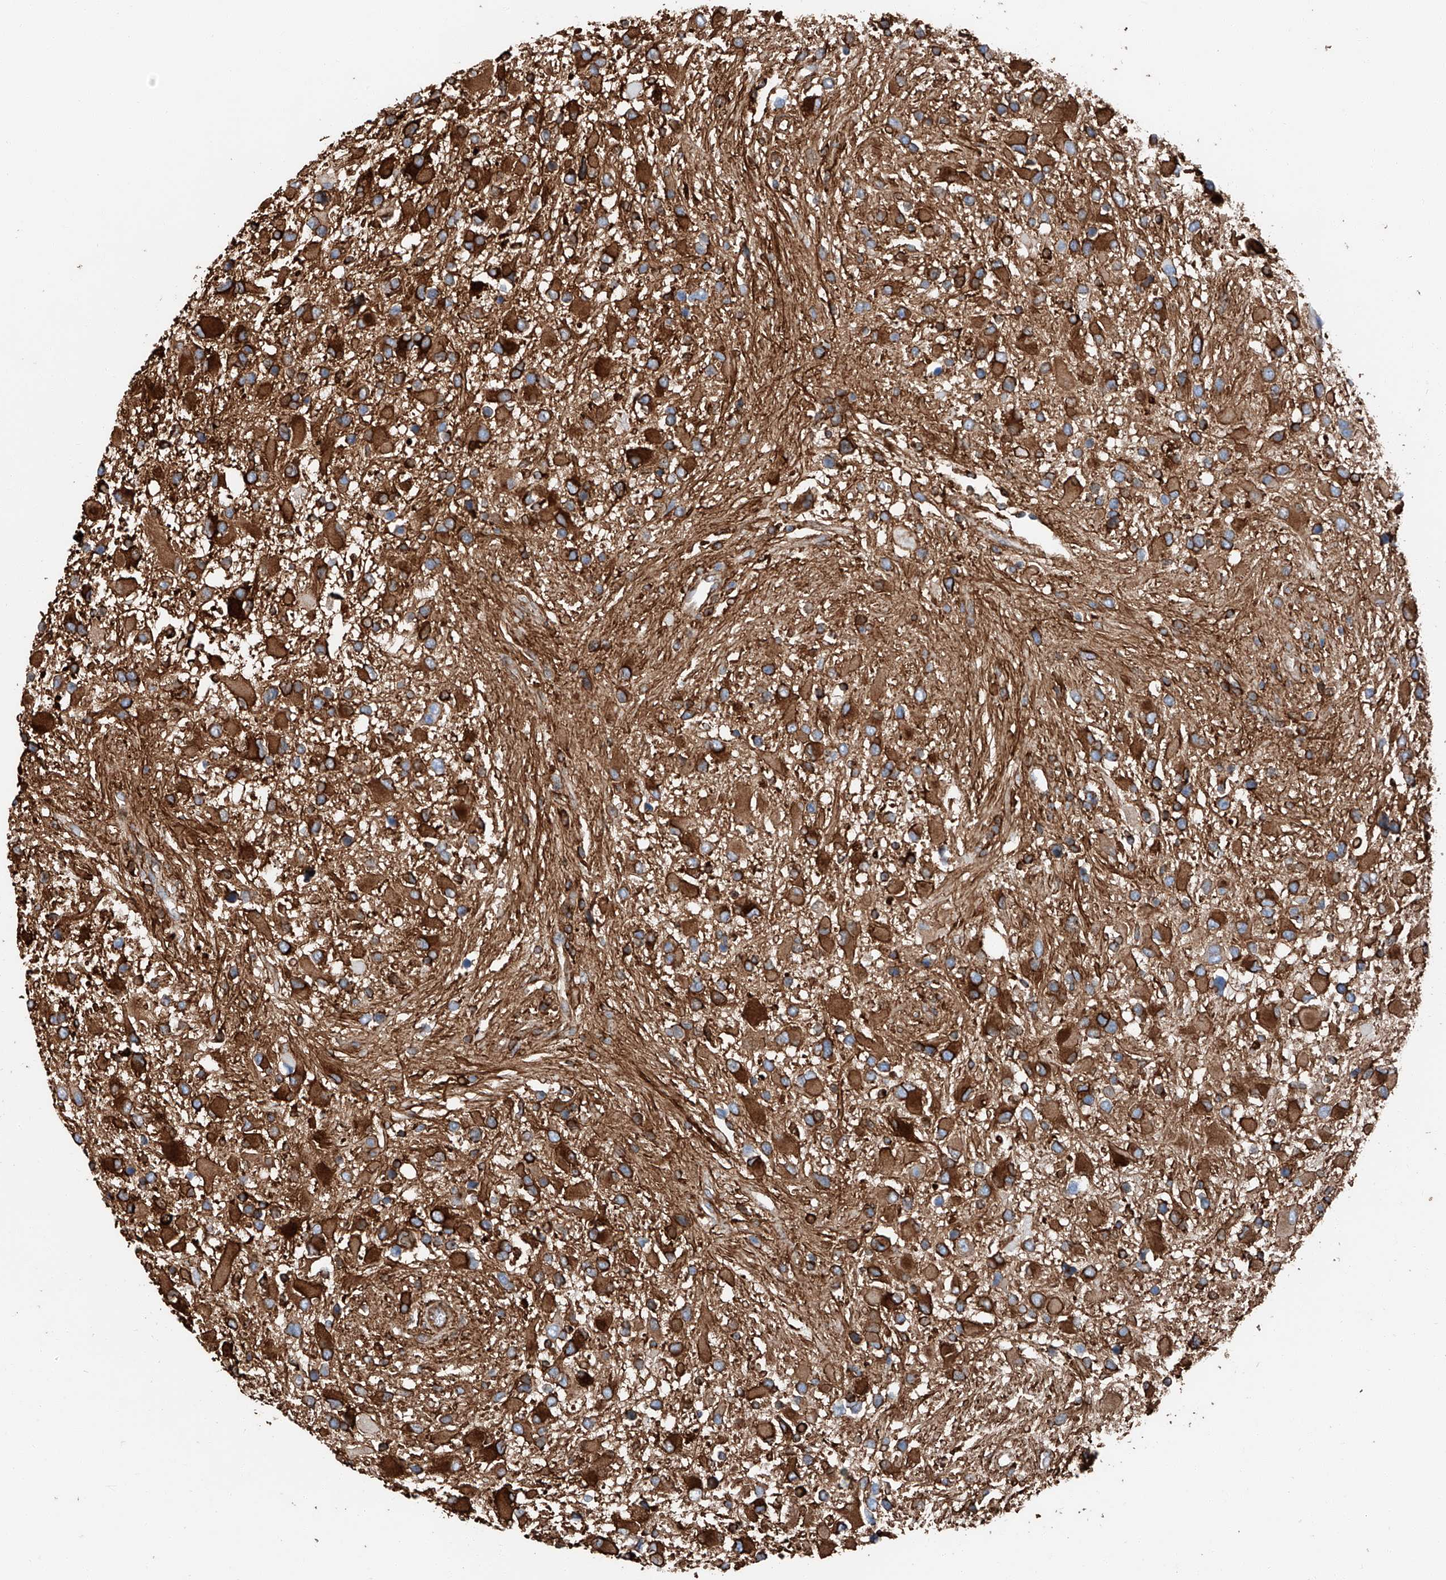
{"staining": {"intensity": "strong", "quantity": ">75%", "location": "cytoplasmic/membranous"}, "tissue": "glioma", "cell_type": "Tumor cells", "image_type": "cancer", "snomed": [{"axis": "morphology", "description": "Glioma, malignant, High grade"}, {"axis": "topography", "description": "Brain"}], "caption": "Tumor cells display high levels of strong cytoplasmic/membranous expression in approximately >75% of cells in glioma.", "gene": "ZNF804A", "patient": {"sex": "male", "age": 53}}